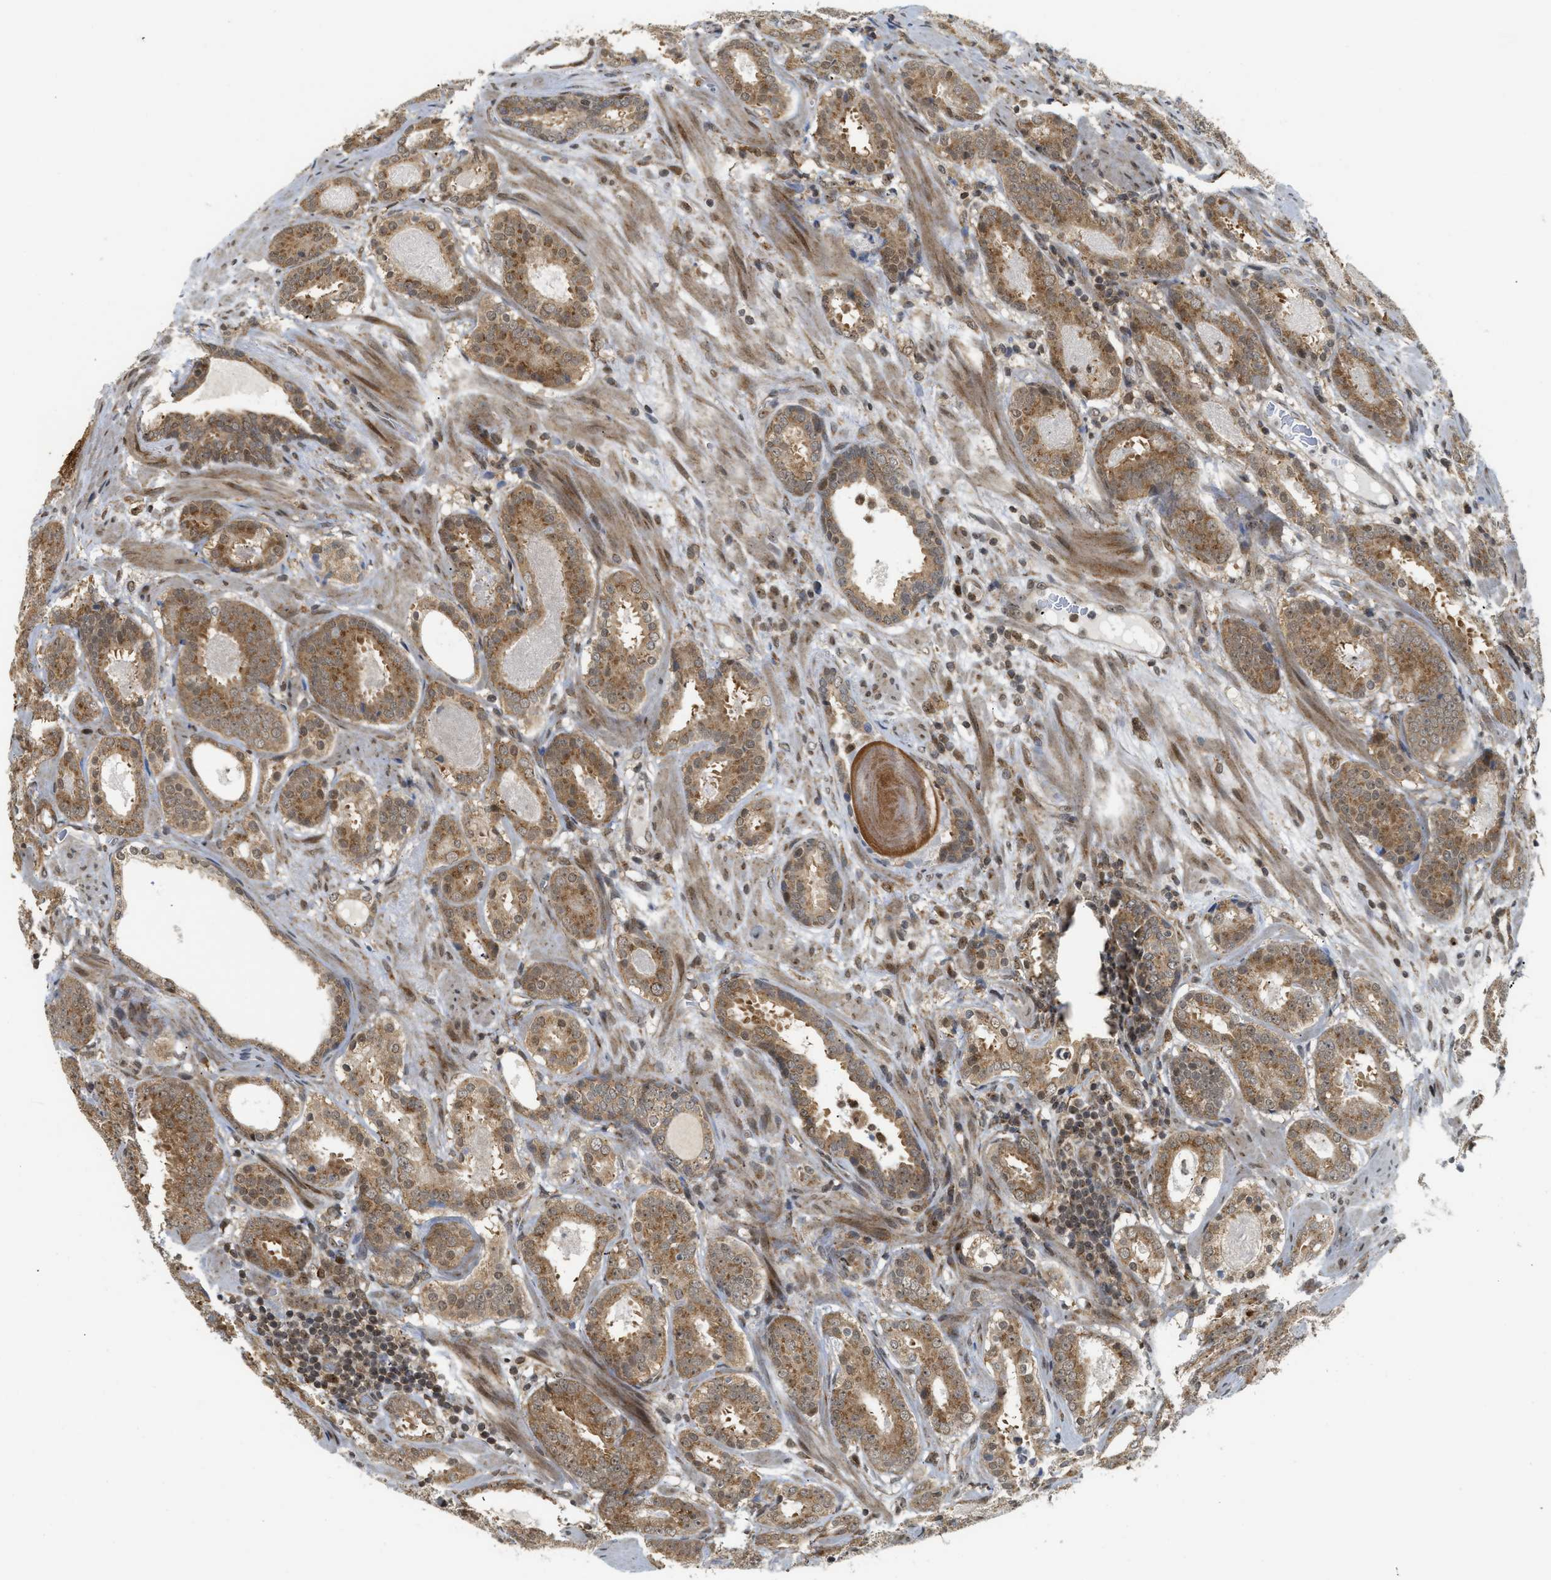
{"staining": {"intensity": "moderate", "quantity": ">75%", "location": "cytoplasmic/membranous"}, "tissue": "prostate cancer", "cell_type": "Tumor cells", "image_type": "cancer", "snomed": [{"axis": "morphology", "description": "Adenocarcinoma, Low grade"}, {"axis": "topography", "description": "Prostate"}], "caption": "Immunohistochemistry (IHC) photomicrograph of neoplastic tissue: prostate low-grade adenocarcinoma stained using immunohistochemistry (IHC) reveals medium levels of moderate protein expression localized specifically in the cytoplasmic/membranous of tumor cells, appearing as a cytoplasmic/membranous brown color.", "gene": "TACC1", "patient": {"sex": "male", "age": 69}}